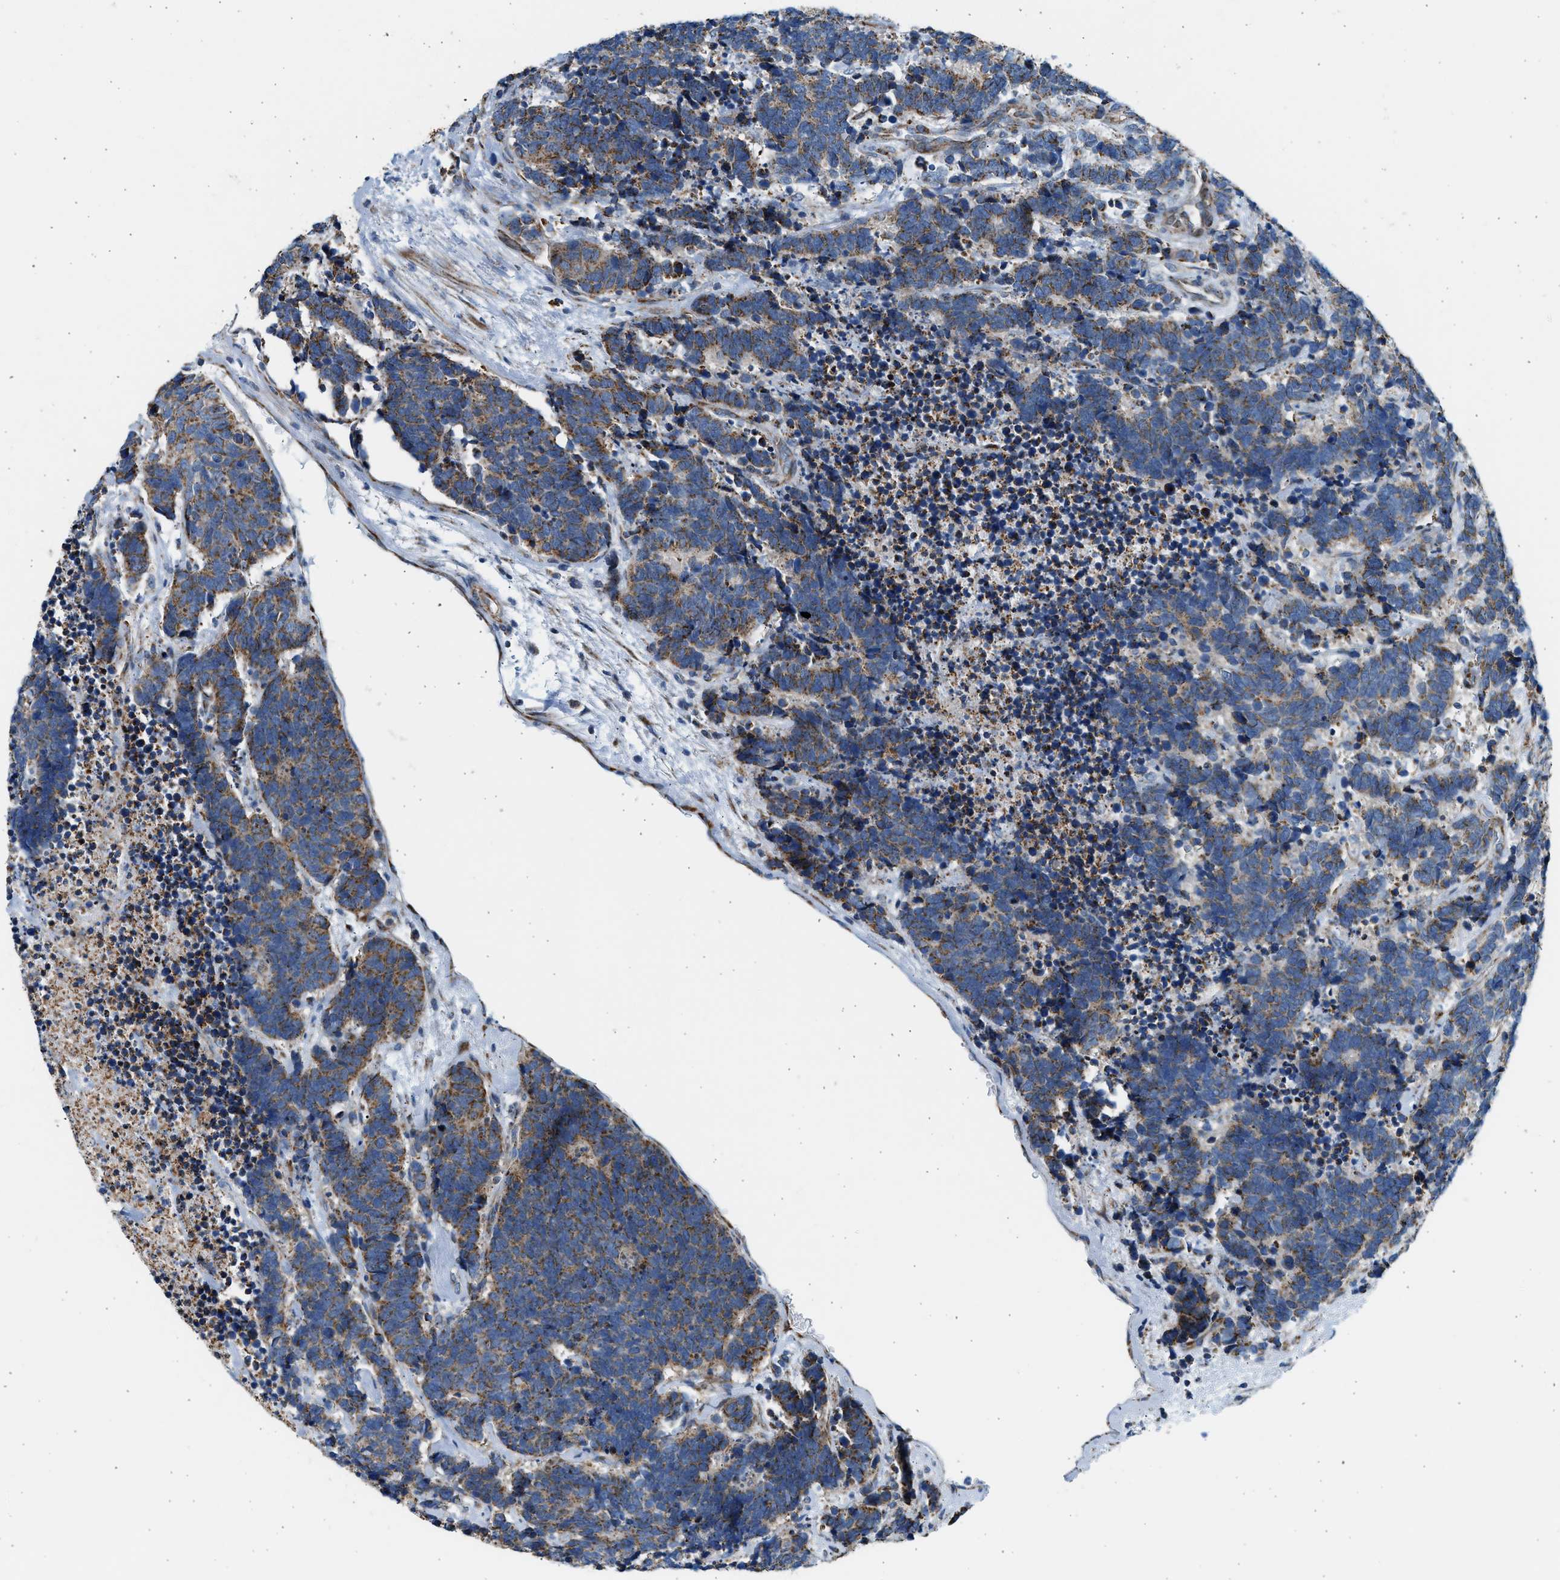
{"staining": {"intensity": "moderate", "quantity": ">75%", "location": "cytoplasmic/membranous"}, "tissue": "carcinoid", "cell_type": "Tumor cells", "image_type": "cancer", "snomed": [{"axis": "morphology", "description": "Carcinoma, NOS"}, {"axis": "morphology", "description": "Carcinoid, malignant, NOS"}, {"axis": "topography", "description": "Urinary bladder"}], "caption": "A photomicrograph showing moderate cytoplasmic/membranous staining in approximately >75% of tumor cells in carcinoma, as visualized by brown immunohistochemical staining.", "gene": "KCNMB3", "patient": {"sex": "male", "age": 57}}